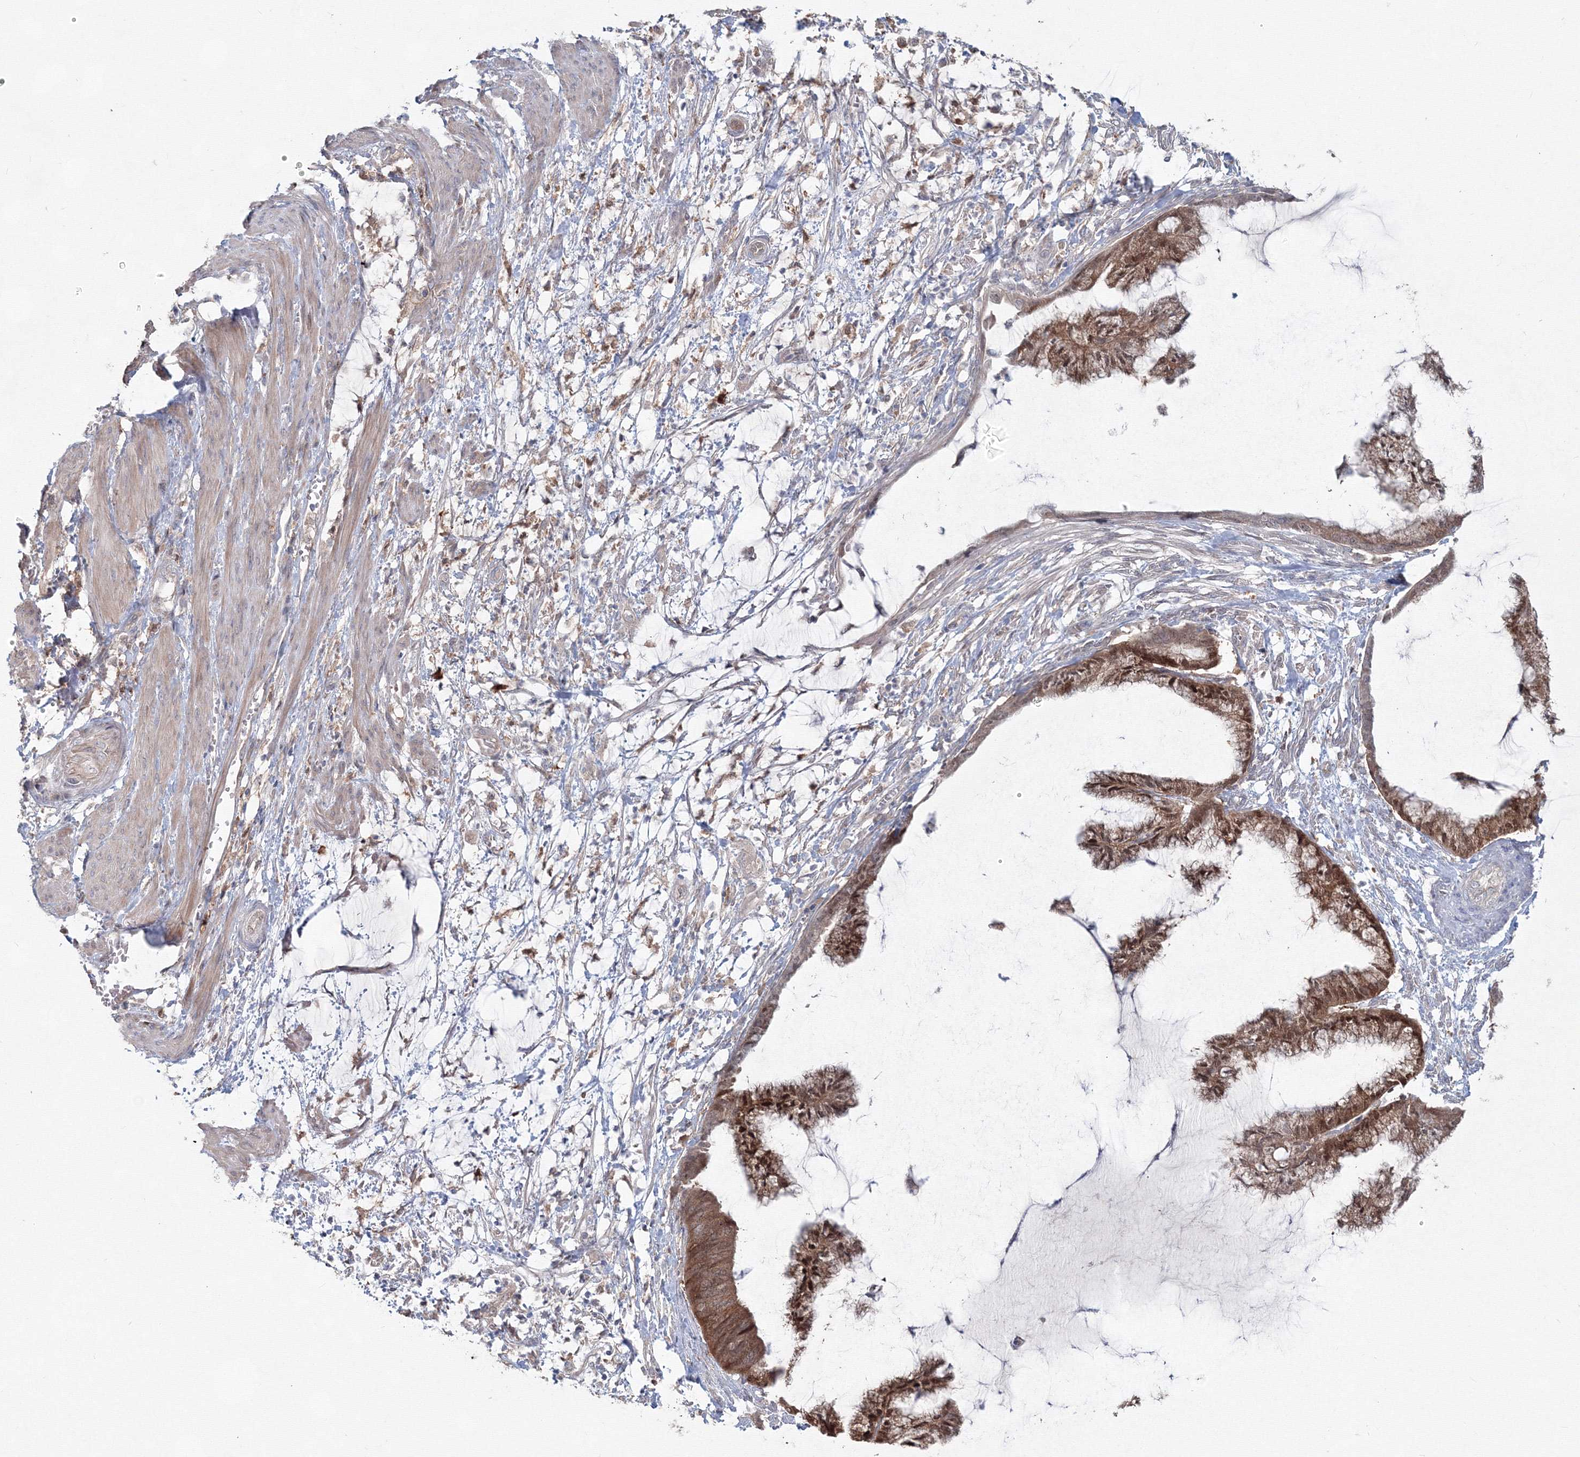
{"staining": {"intensity": "moderate", "quantity": ">75%", "location": "cytoplasmic/membranous,nuclear"}, "tissue": "endometrial cancer", "cell_type": "Tumor cells", "image_type": "cancer", "snomed": [{"axis": "morphology", "description": "Adenocarcinoma, NOS"}, {"axis": "topography", "description": "Endometrium"}], "caption": "Tumor cells show medium levels of moderate cytoplasmic/membranous and nuclear staining in about >75% of cells in human endometrial adenocarcinoma.", "gene": "MKRN2", "patient": {"sex": "female", "age": 86}}